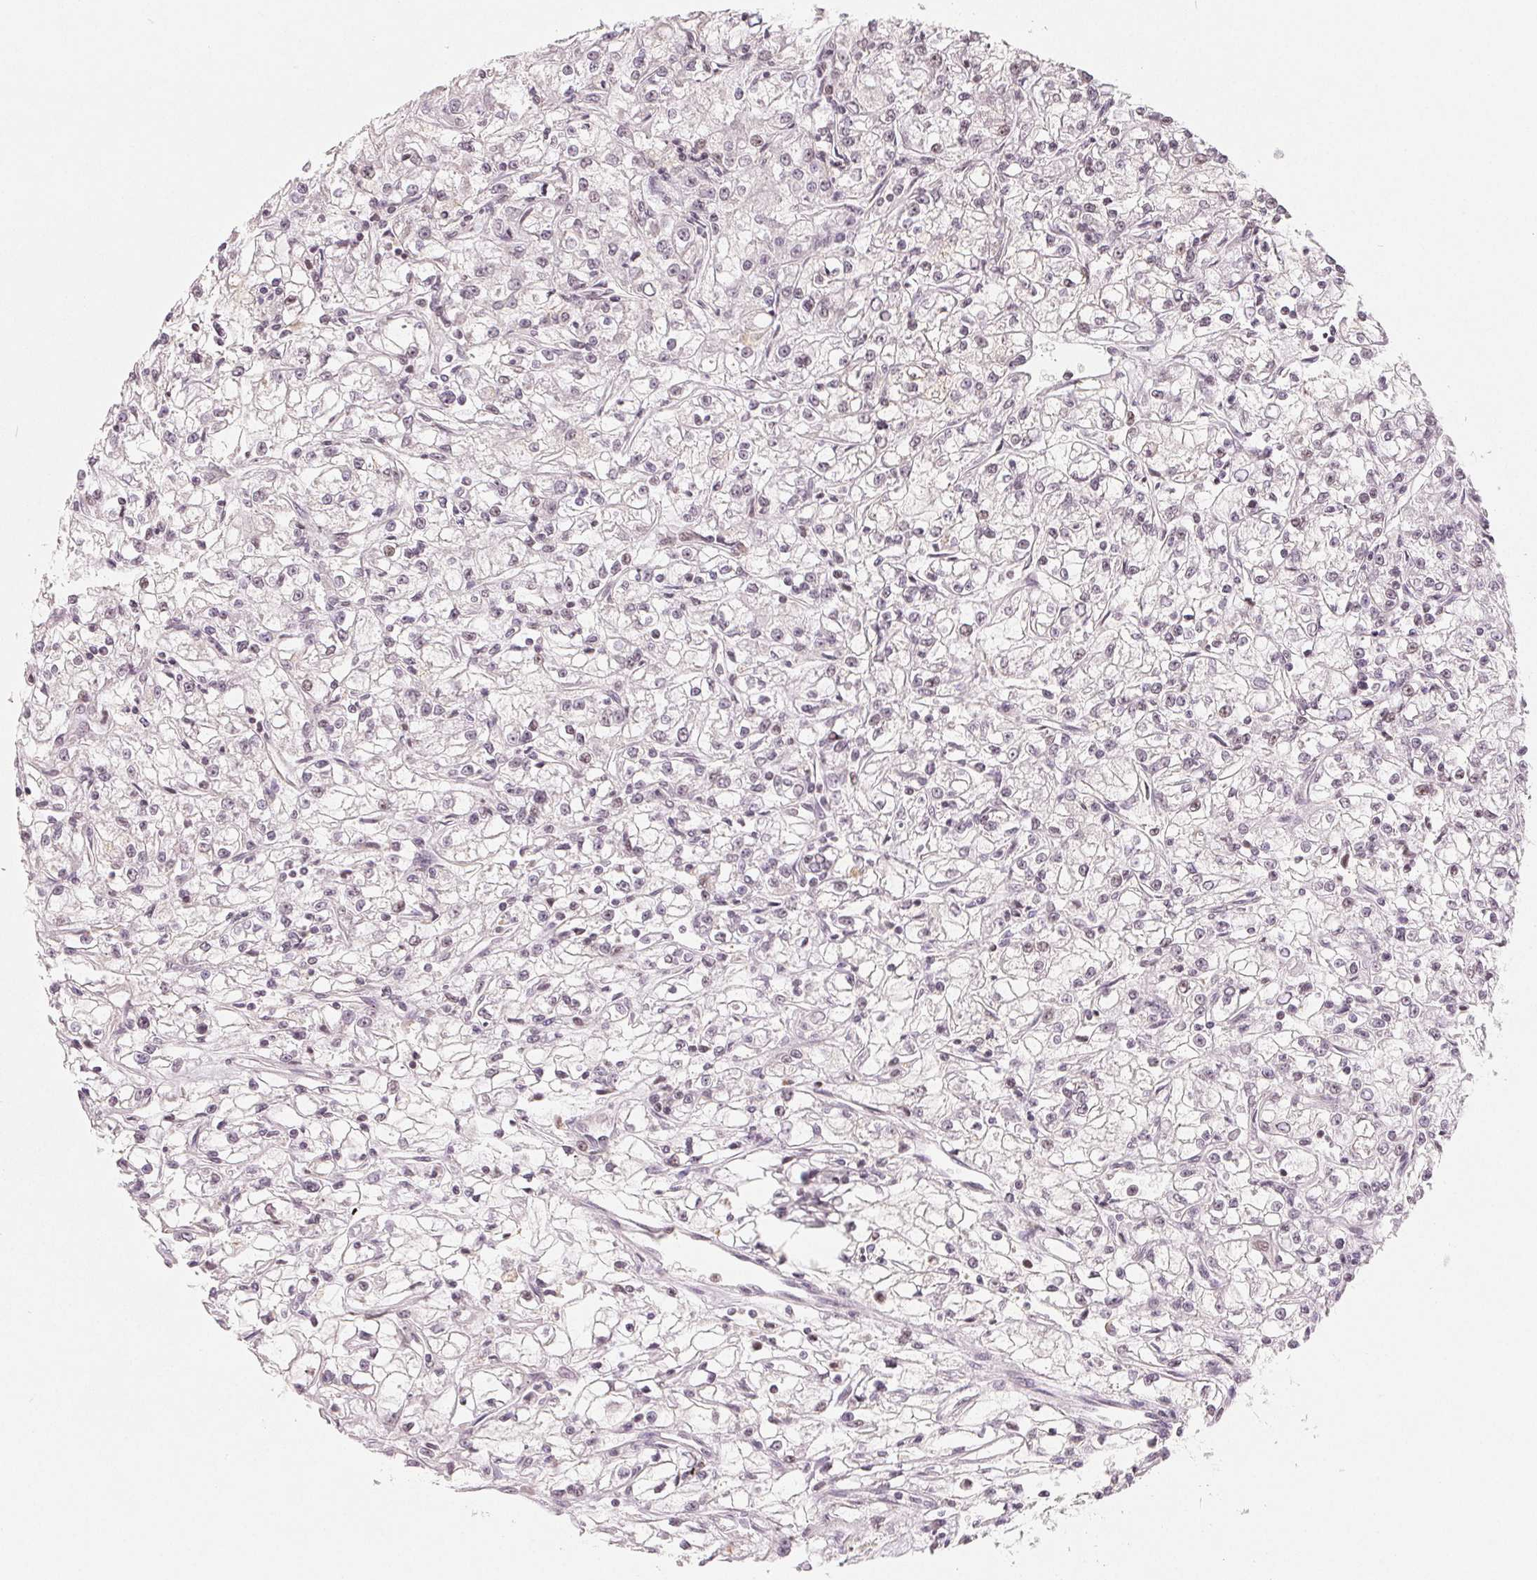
{"staining": {"intensity": "negative", "quantity": "none", "location": "none"}, "tissue": "renal cancer", "cell_type": "Tumor cells", "image_type": "cancer", "snomed": [{"axis": "morphology", "description": "Adenocarcinoma, NOS"}, {"axis": "topography", "description": "Kidney"}], "caption": "Adenocarcinoma (renal) was stained to show a protein in brown. There is no significant expression in tumor cells.", "gene": "CCDC138", "patient": {"sex": "female", "age": 59}}